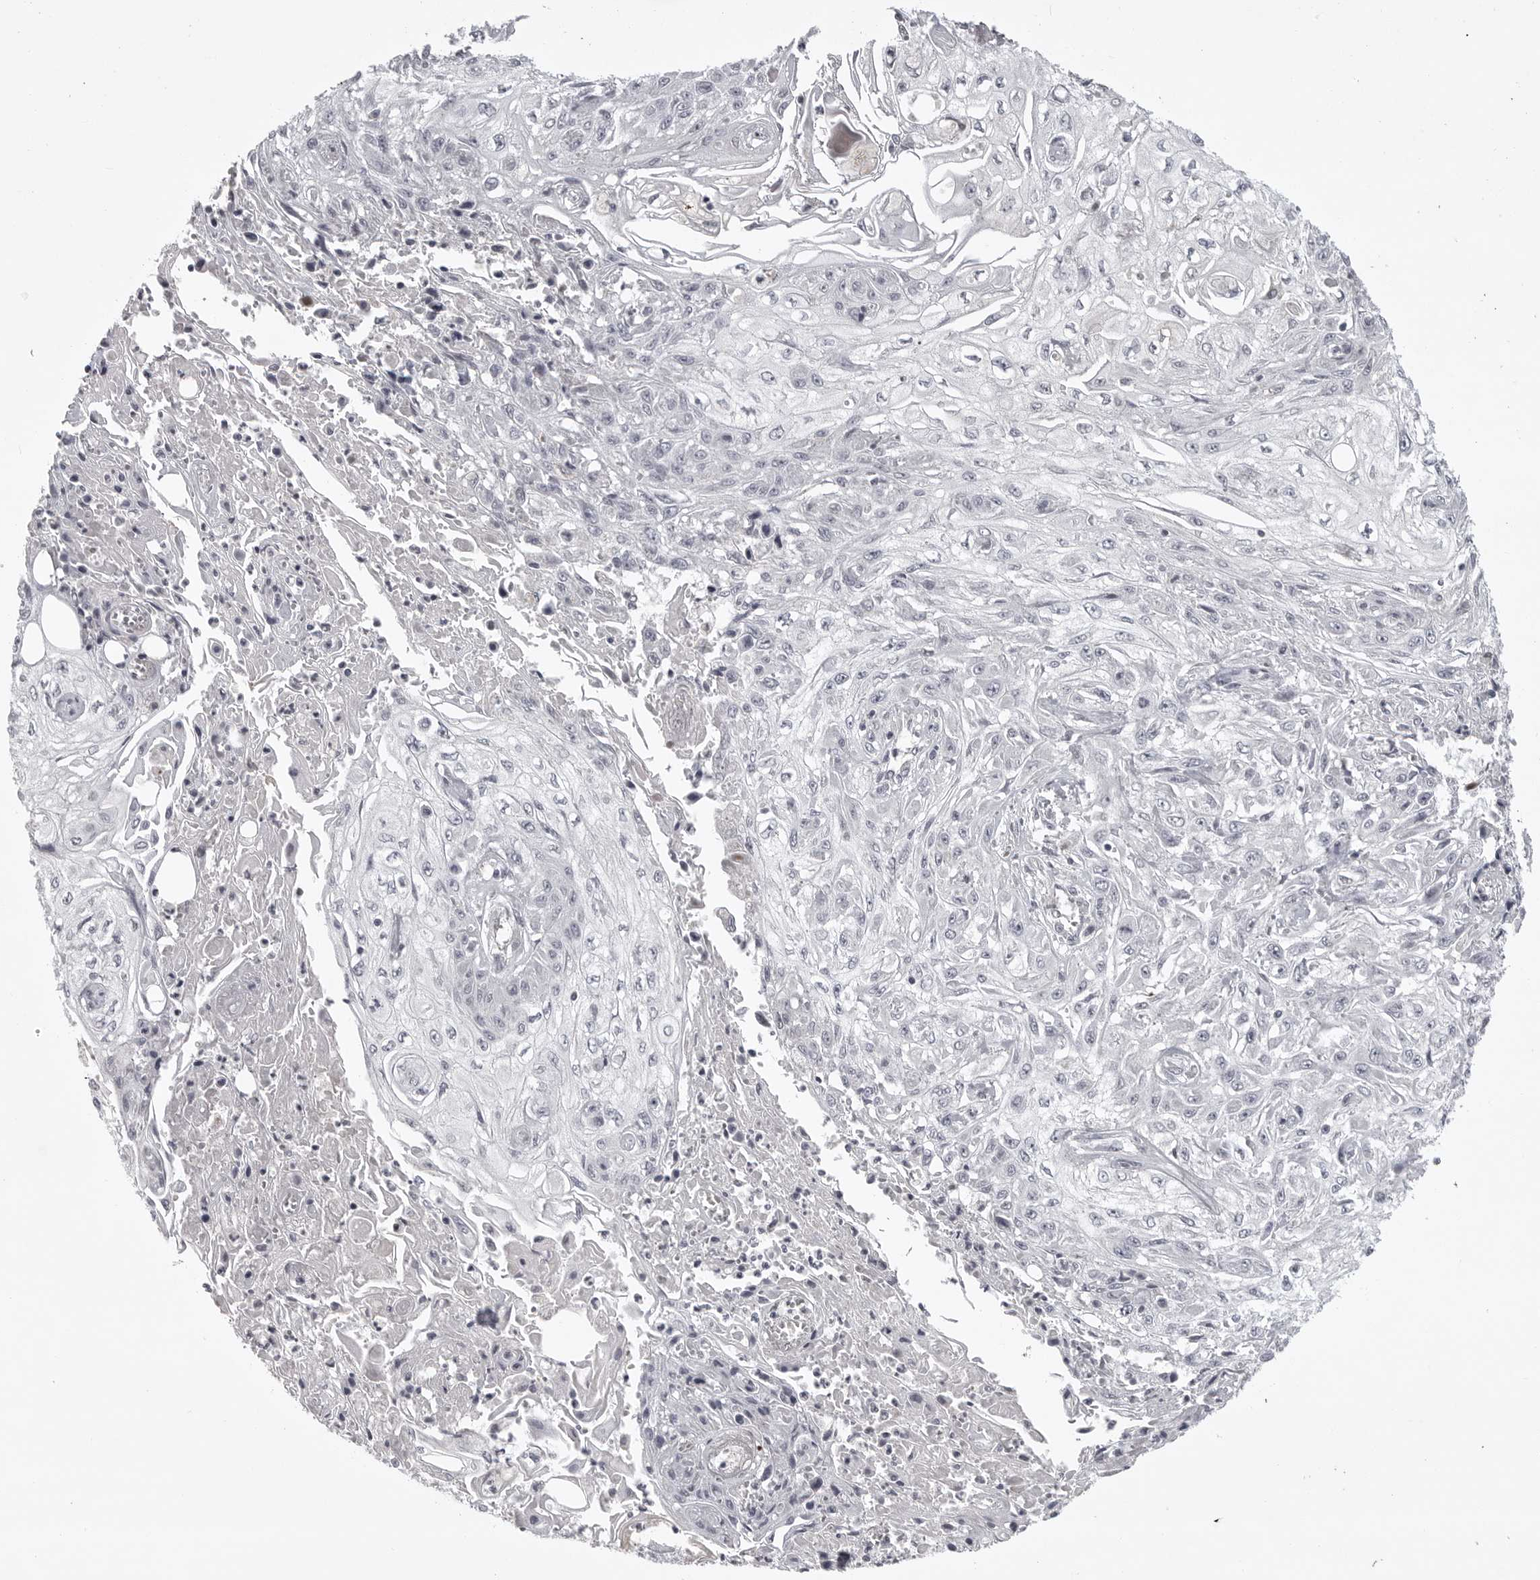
{"staining": {"intensity": "negative", "quantity": "none", "location": "none"}, "tissue": "skin cancer", "cell_type": "Tumor cells", "image_type": "cancer", "snomed": [{"axis": "morphology", "description": "Squamous cell carcinoma, NOS"}, {"axis": "morphology", "description": "Squamous cell carcinoma, metastatic, NOS"}, {"axis": "topography", "description": "Skin"}, {"axis": "topography", "description": "Lymph node"}], "caption": "Micrograph shows no significant protein positivity in tumor cells of squamous cell carcinoma (skin). (Brightfield microscopy of DAB immunohistochemistry (IHC) at high magnification).", "gene": "CD300LD", "patient": {"sex": "male", "age": 75}}